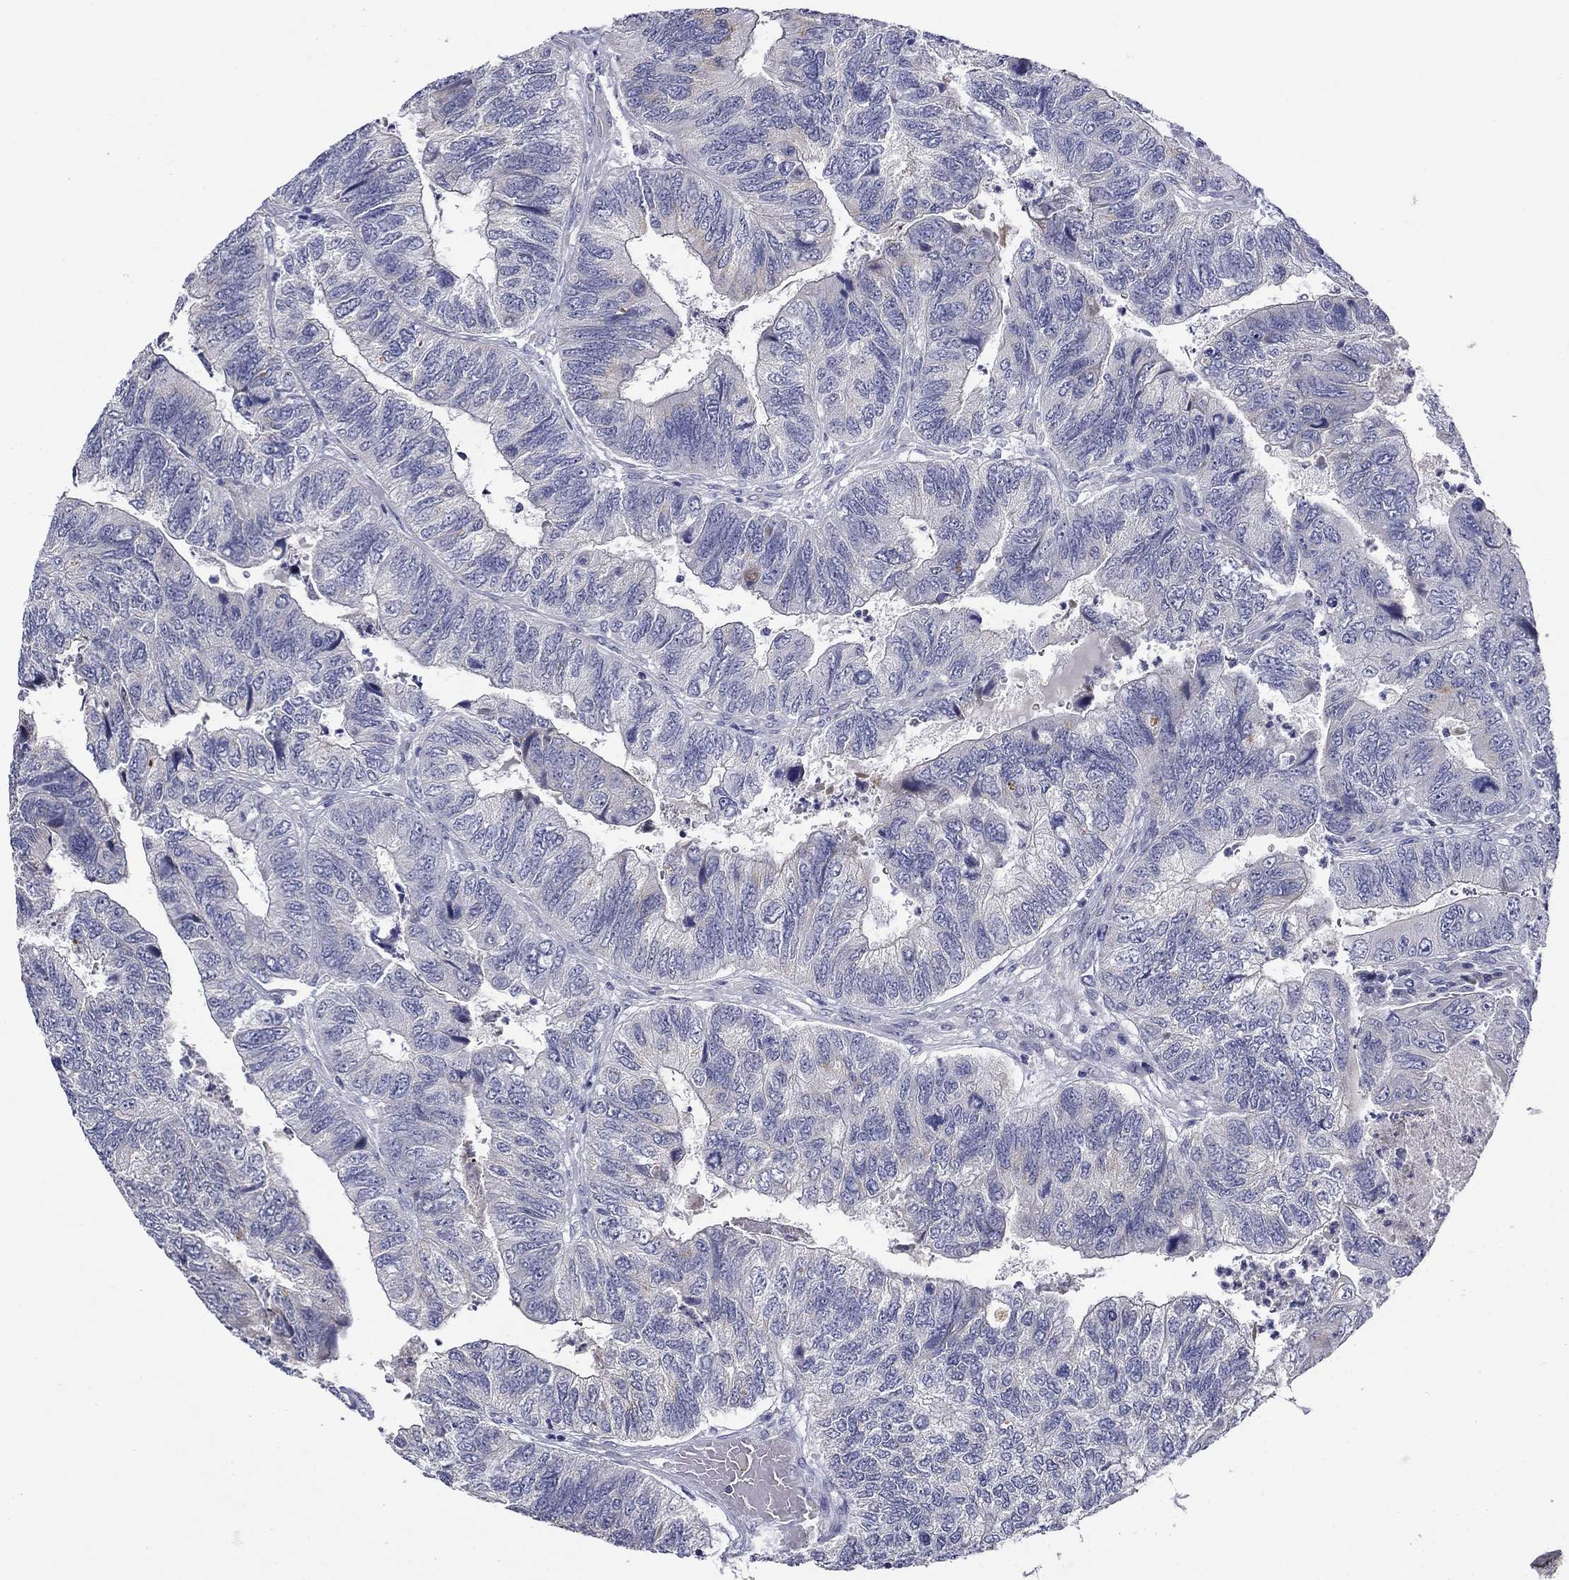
{"staining": {"intensity": "negative", "quantity": "none", "location": "none"}, "tissue": "colorectal cancer", "cell_type": "Tumor cells", "image_type": "cancer", "snomed": [{"axis": "morphology", "description": "Adenocarcinoma, NOS"}, {"axis": "topography", "description": "Colon"}], "caption": "Histopathology image shows no protein expression in tumor cells of colorectal cancer (adenocarcinoma) tissue. (DAB (3,3'-diaminobenzidine) immunohistochemistry (IHC) with hematoxylin counter stain).", "gene": "SPATA7", "patient": {"sex": "female", "age": 67}}